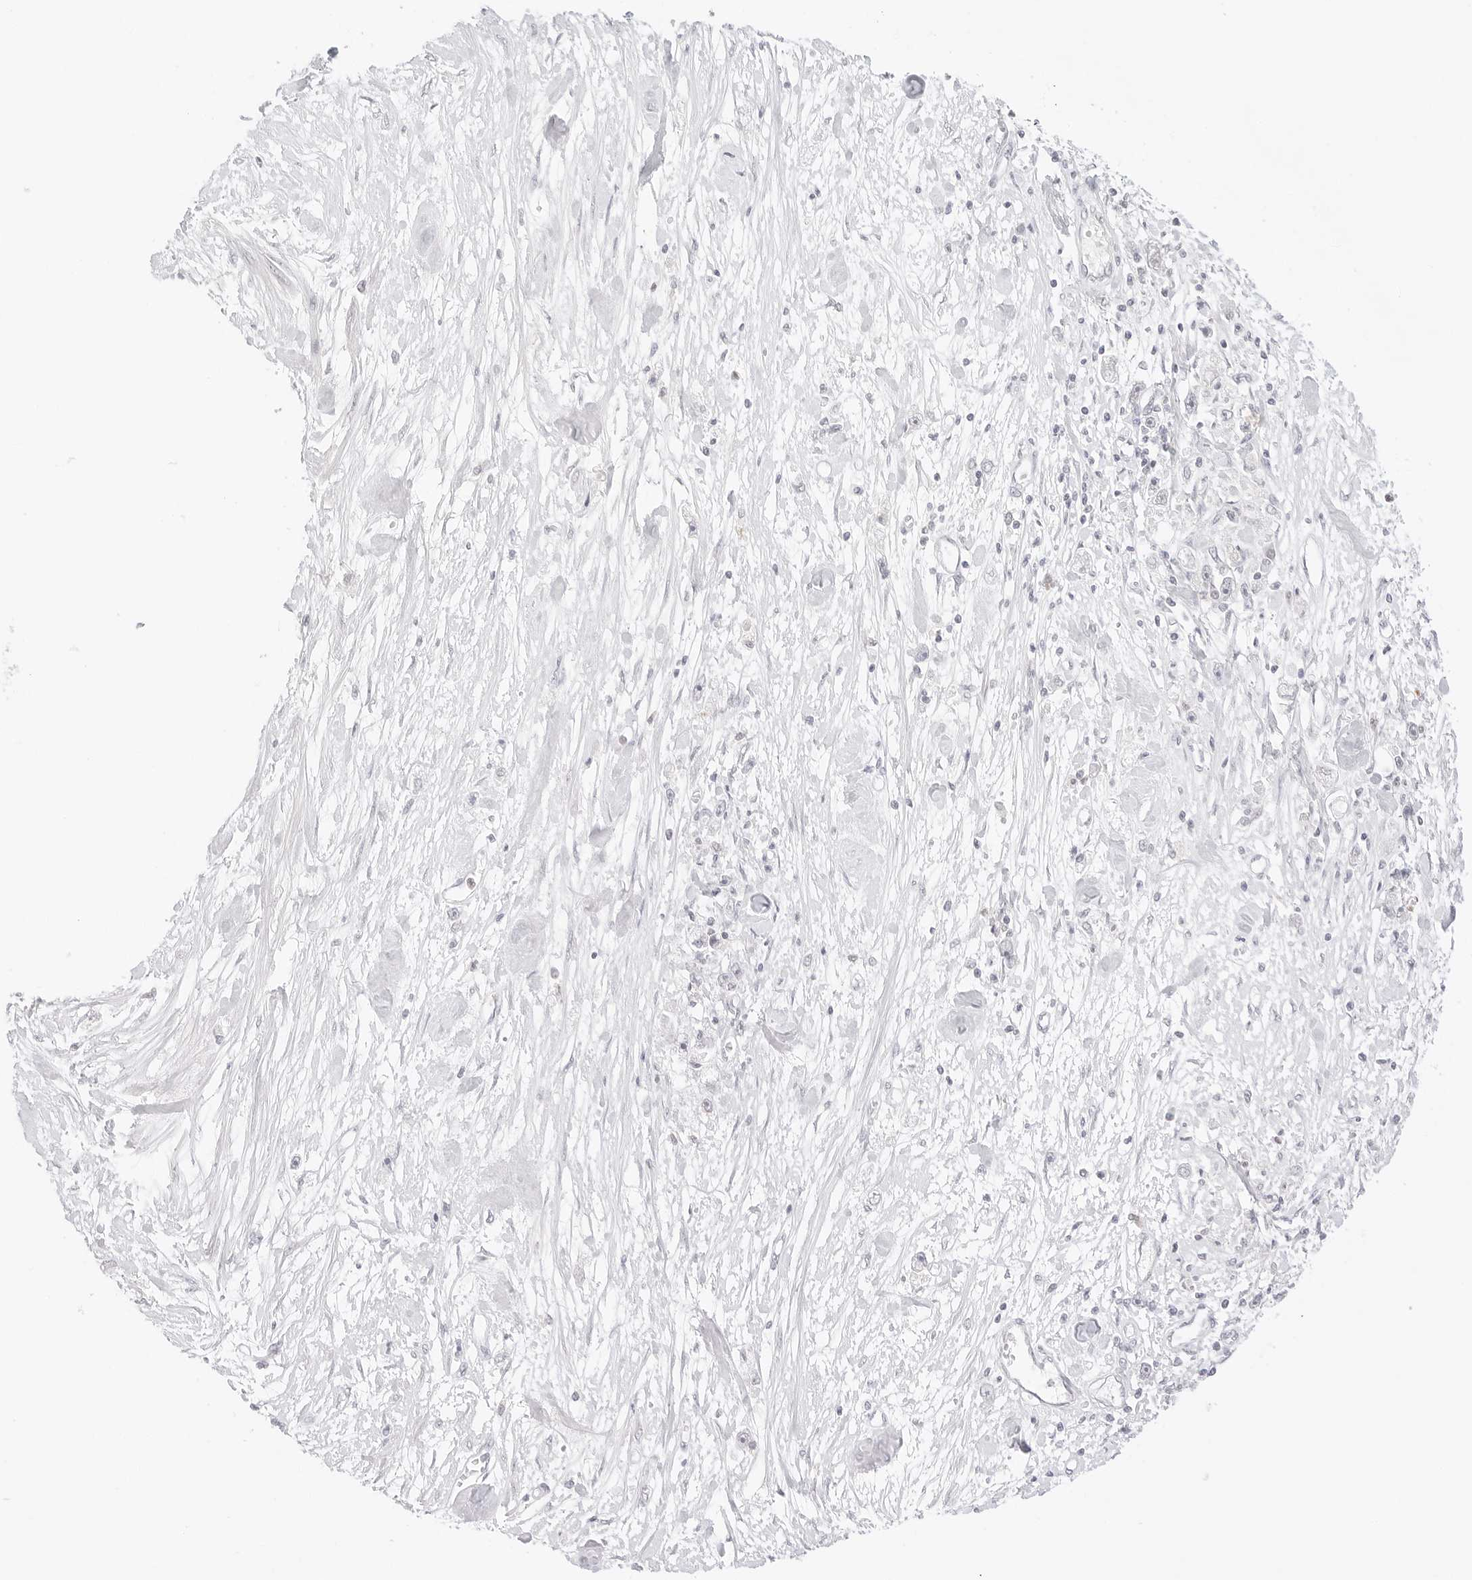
{"staining": {"intensity": "negative", "quantity": "none", "location": "none"}, "tissue": "stomach cancer", "cell_type": "Tumor cells", "image_type": "cancer", "snomed": [{"axis": "morphology", "description": "Adenocarcinoma, NOS"}, {"axis": "topography", "description": "Stomach"}], "caption": "Human stomach cancer stained for a protein using IHC shows no expression in tumor cells.", "gene": "GNAS", "patient": {"sex": "female", "age": 59}}